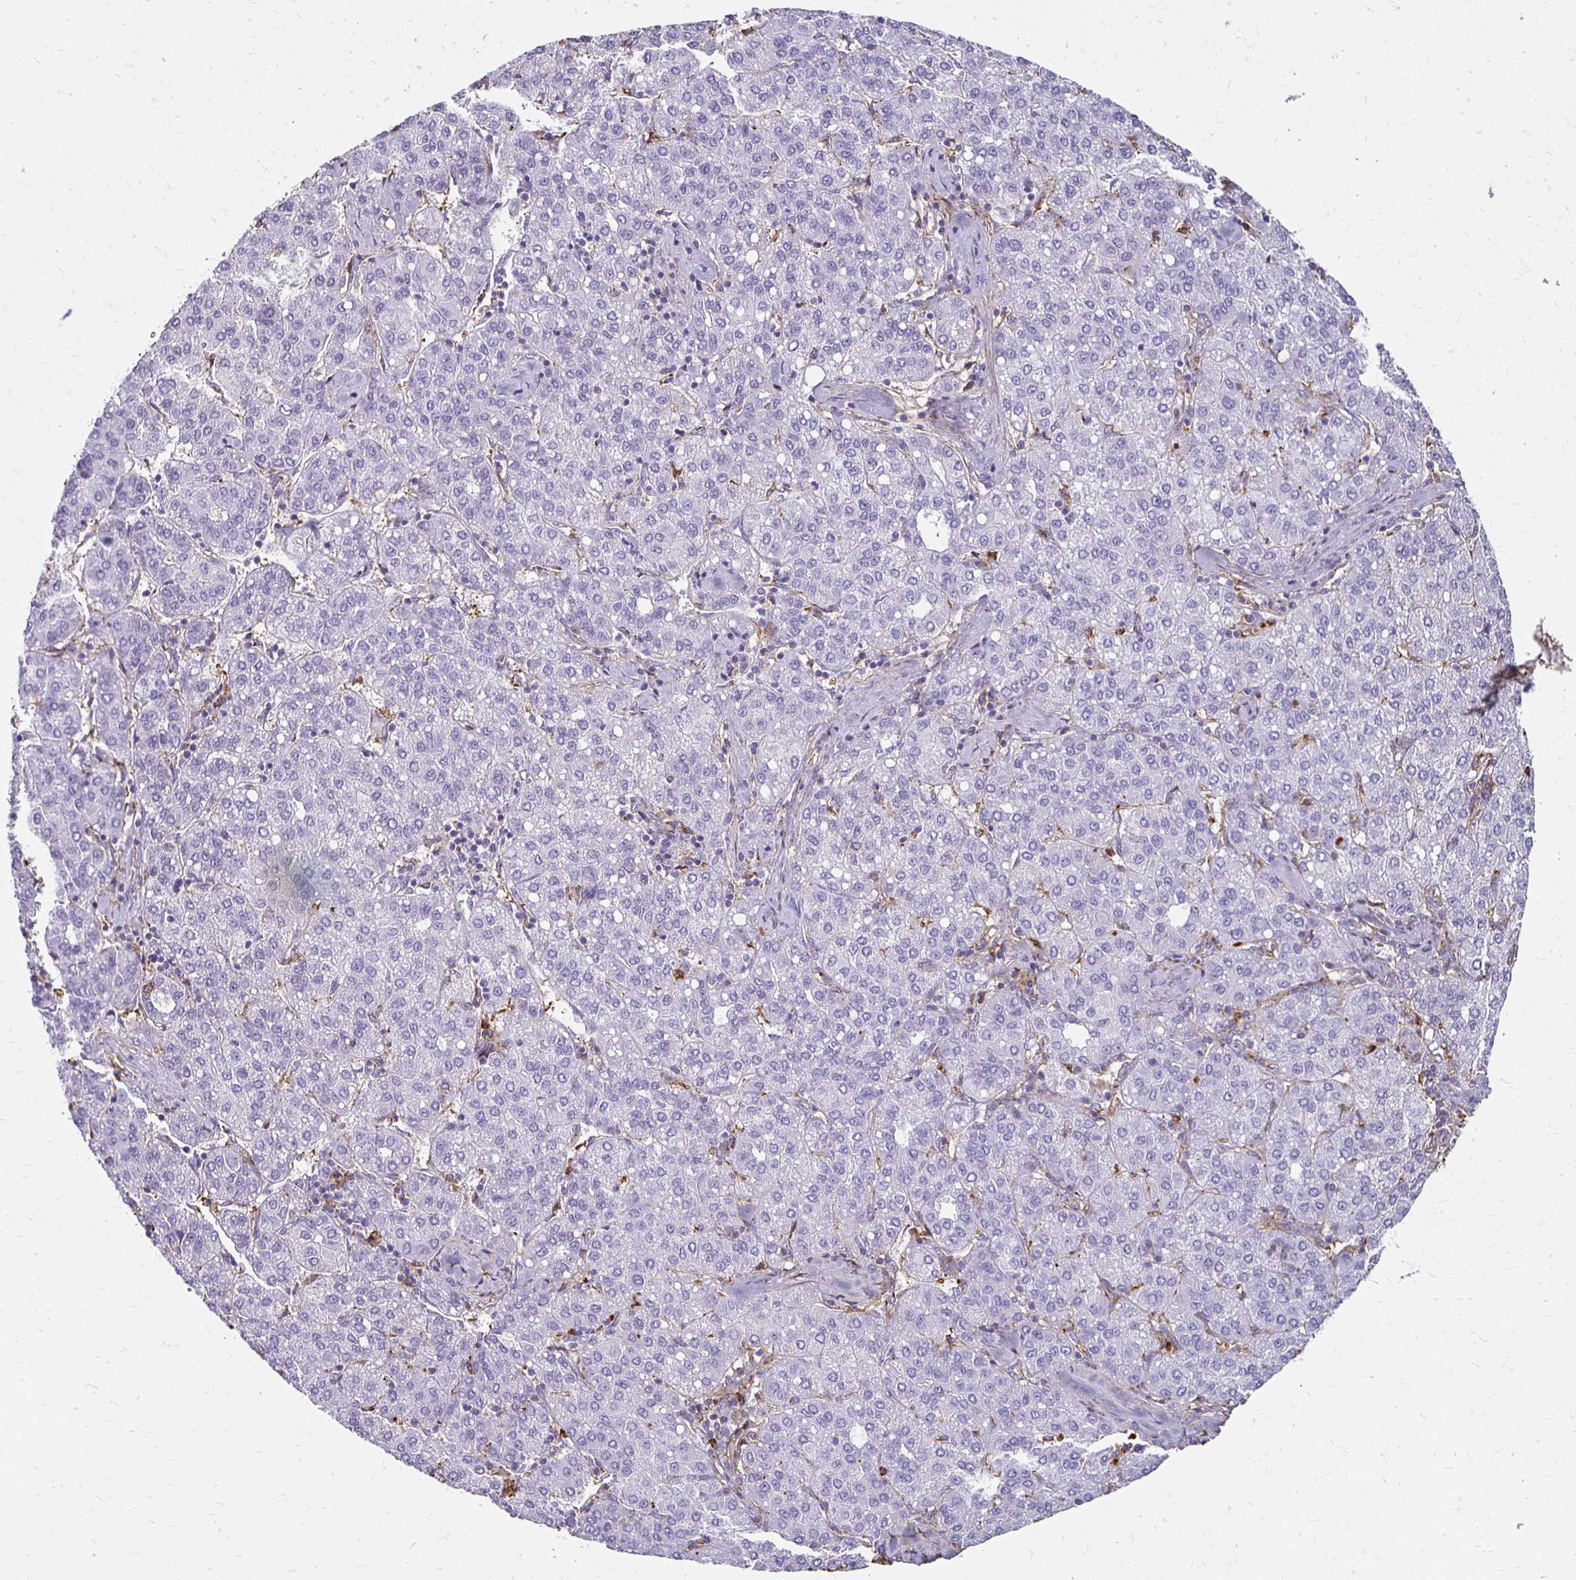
{"staining": {"intensity": "negative", "quantity": "none", "location": "none"}, "tissue": "liver cancer", "cell_type": "Tumor cells", "image_type": "cancer", "snomed": [{"axis": "morphology", "description": "Carcinoma, Hepatocellular, NOS"}, {"axis": "topography", "description": "Liver"}], "caption": "A photomicrograph of hepatocellular carcinoma (liver) stained for a protein reveals no brown staining in tumor cells.", "gene": "TAS1R3", "patient": {"sex": "male", "age": 65}}